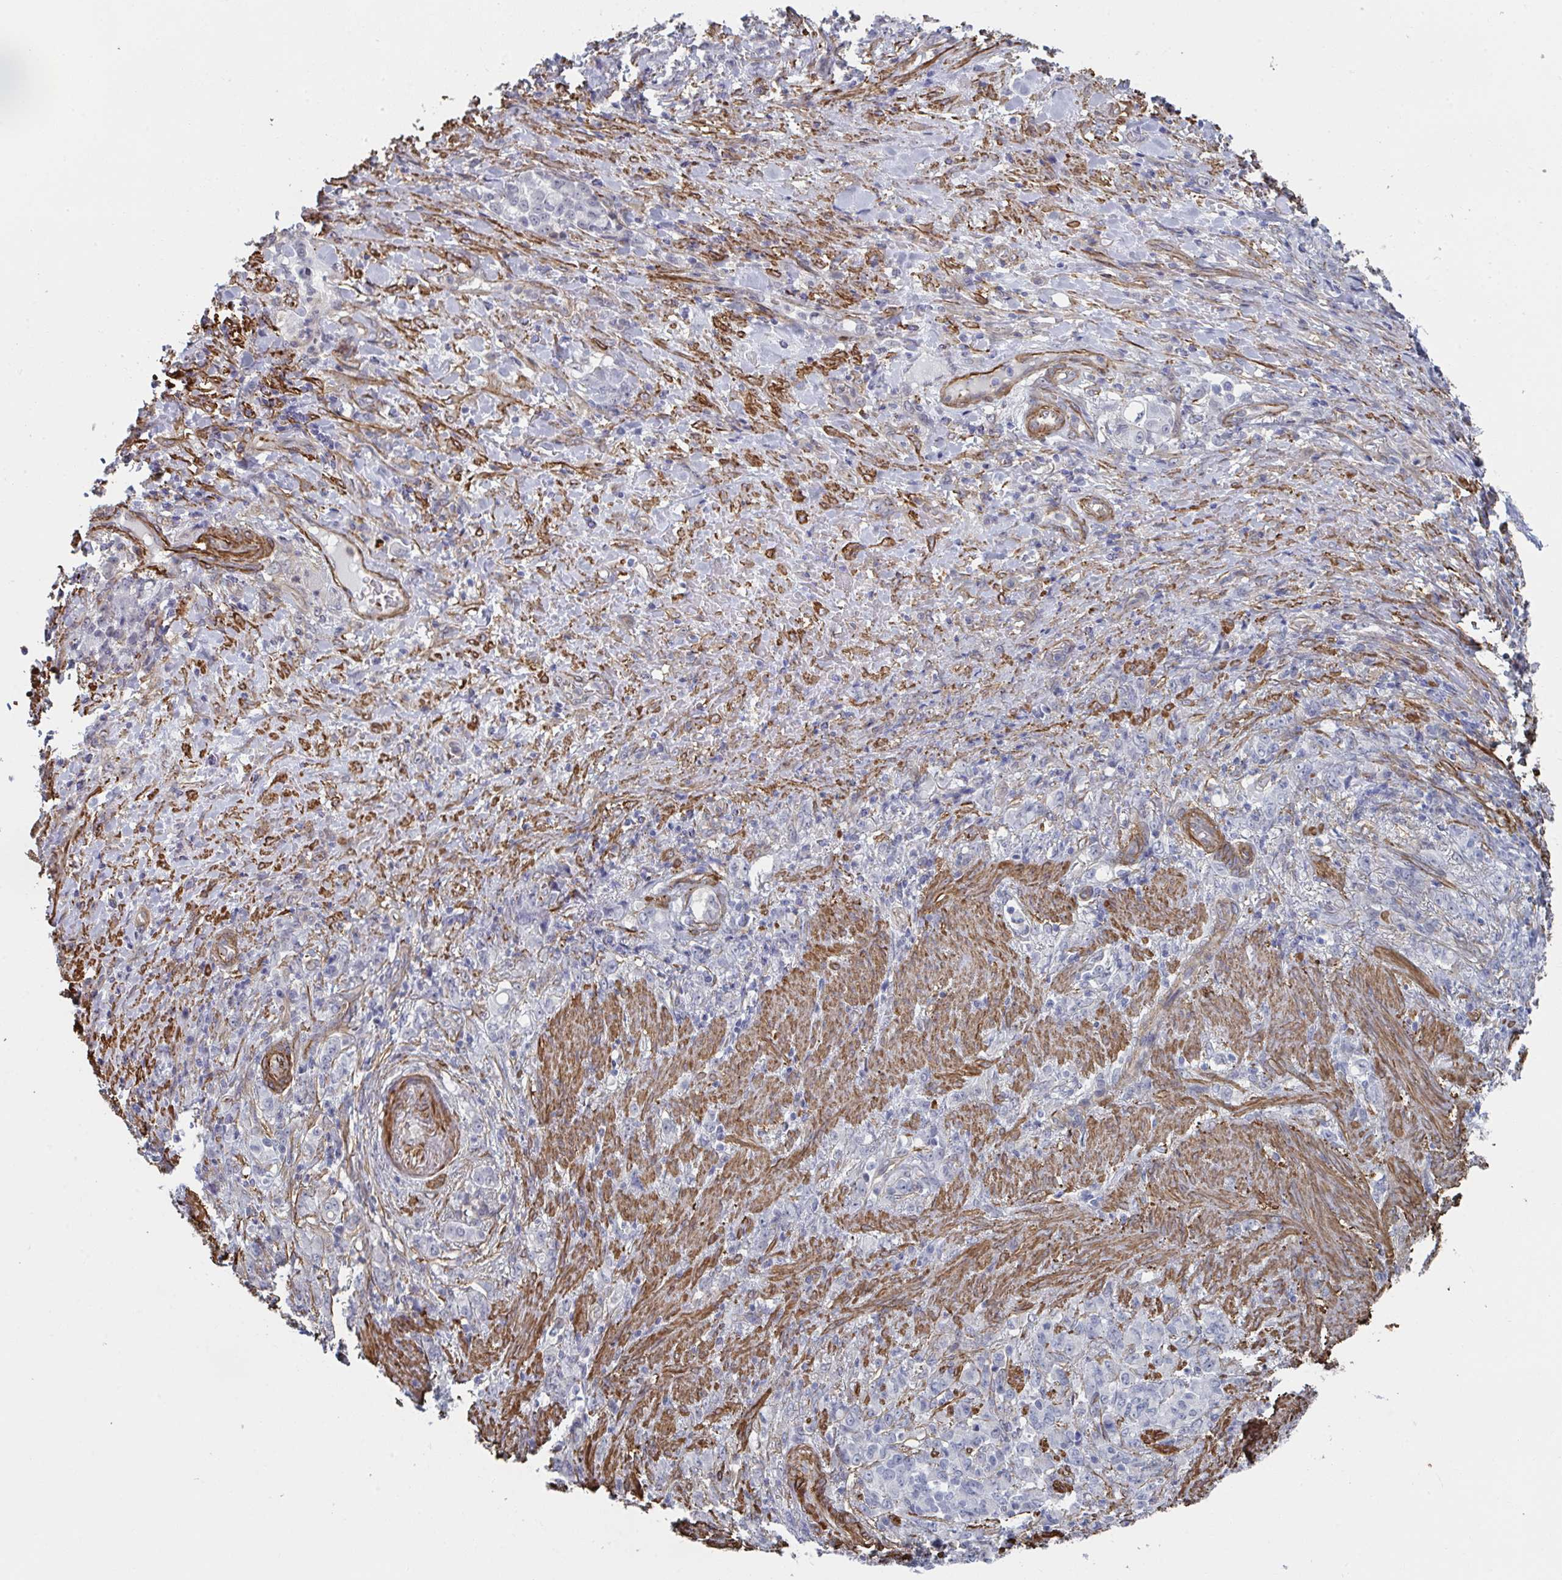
{"staining": {"intensity": "negative", "quantity": "none", "location": "none"}, "tissue": "stomach cancer", "cell_type": "Tumor cells", "image_type": "cancer", "snomed": [{"axis": "morphology", "description": "Adenocarcinoma, NOS"}, {"axis": "topography", "description": "Stomach"}], "caption": "A high-resolution histopathology image shows immunohistochemistry staining of stomach cancer (adenocarcinoma), which demonstrates no significant positivity in tumor cells.", "gene": "NEURL4", "patient": {"sex": "female", "age": 79}}